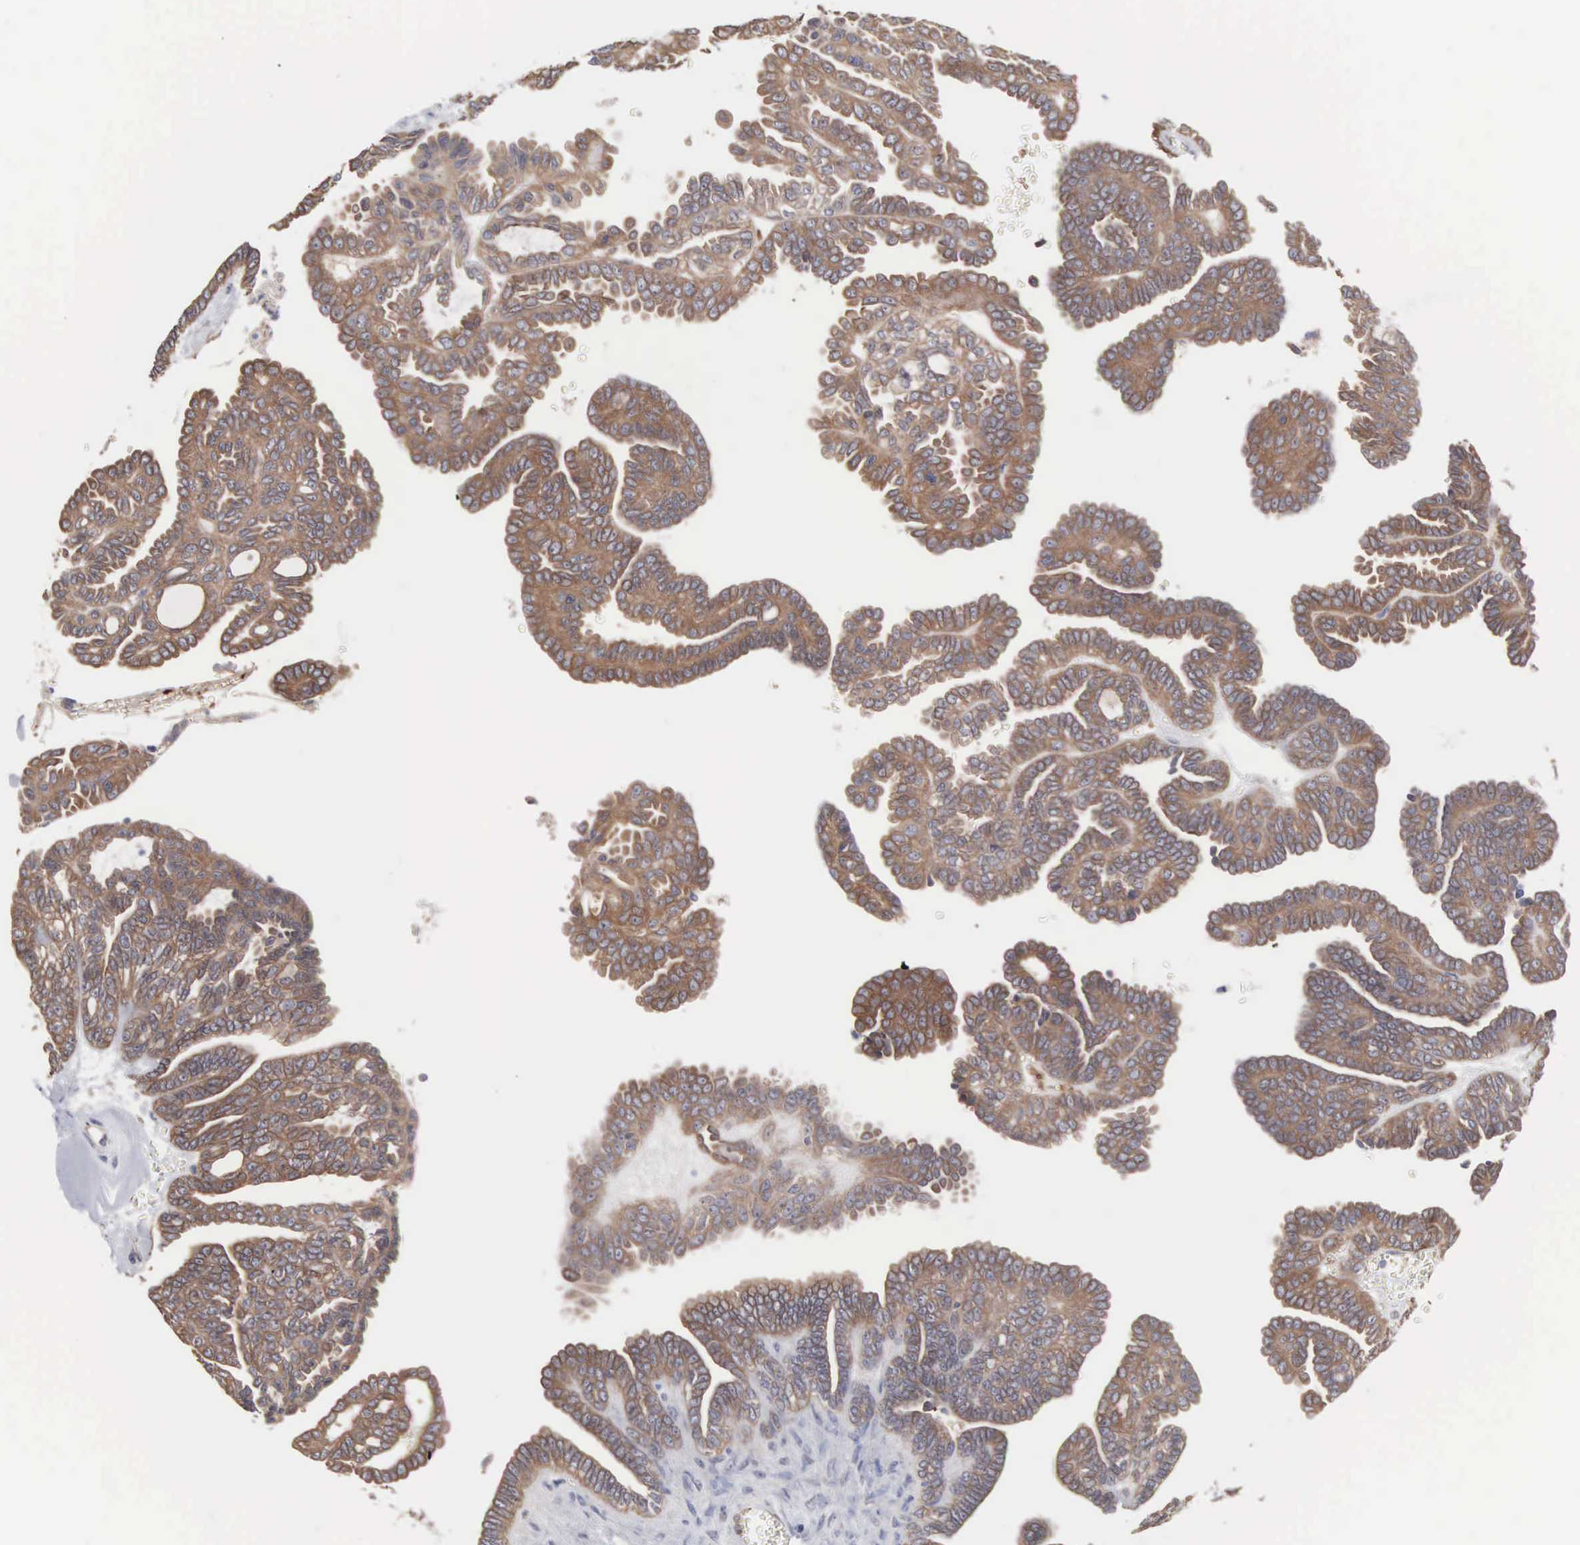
{"staining": {"intensity": "moderate", "quantity": ">75%", "location": "cytoplasmic/membranous"}, "tissue": "ovarian cancer", "cell_type": "Tumor cells", "image_type": "cancer", "snomed": [{"axis": "morphology", "description": "Cystadenocarcinoma, serous, NOS"}, {"axis": "topography", "description": "Ovary"}], "caption": "Approximately >75% of tumor cells in human serous cystadenocarcinoma (ovarian) show moderate cytoplasmic/membranous protein staining as visualized by brown immunohistochemical staining.", "gene": "INF2", "patient": {"sex": "female", "age": 71}}